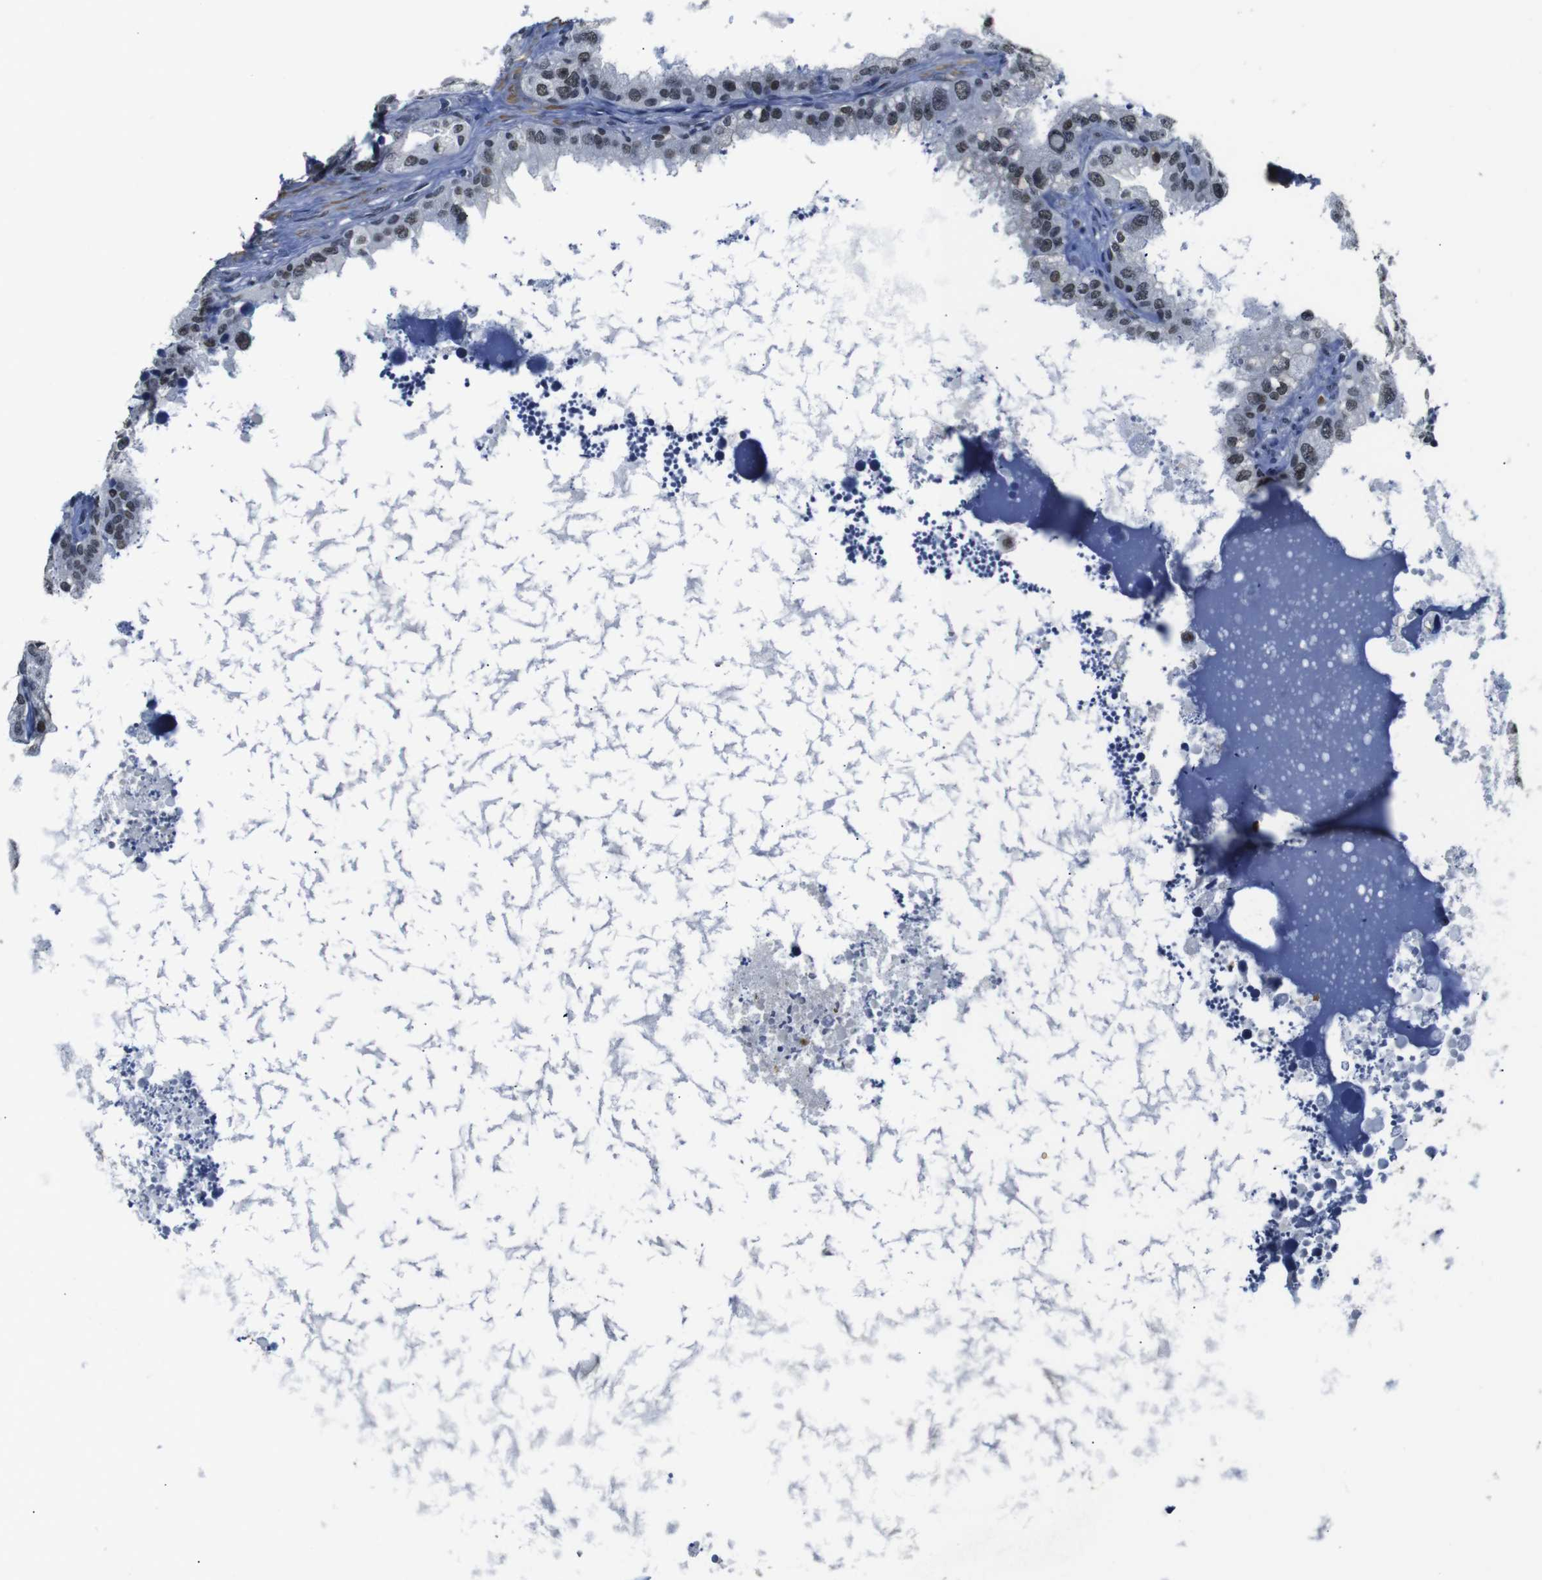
{"staining": {"intensity": "moderate", "quantity": "25%-75%", "location": "nuclear"}, "tissue": "seminal vesicle", "cell_type": "Glandular cells", "image_type": "normal", "snomed": [{"axis": "morphology", "description": "Normal tissue, NOS"}, {"axis": "topography", "description": "Seminal veicle"}], "caption": "Immunohistochemical staining of unremarkable seminal vesicle reveals moderate nuclear protein staining in approximately 25%-75% of glandular cells.", "gene": "ILDR2", "patient": {"sex": "male", "age": 68}}